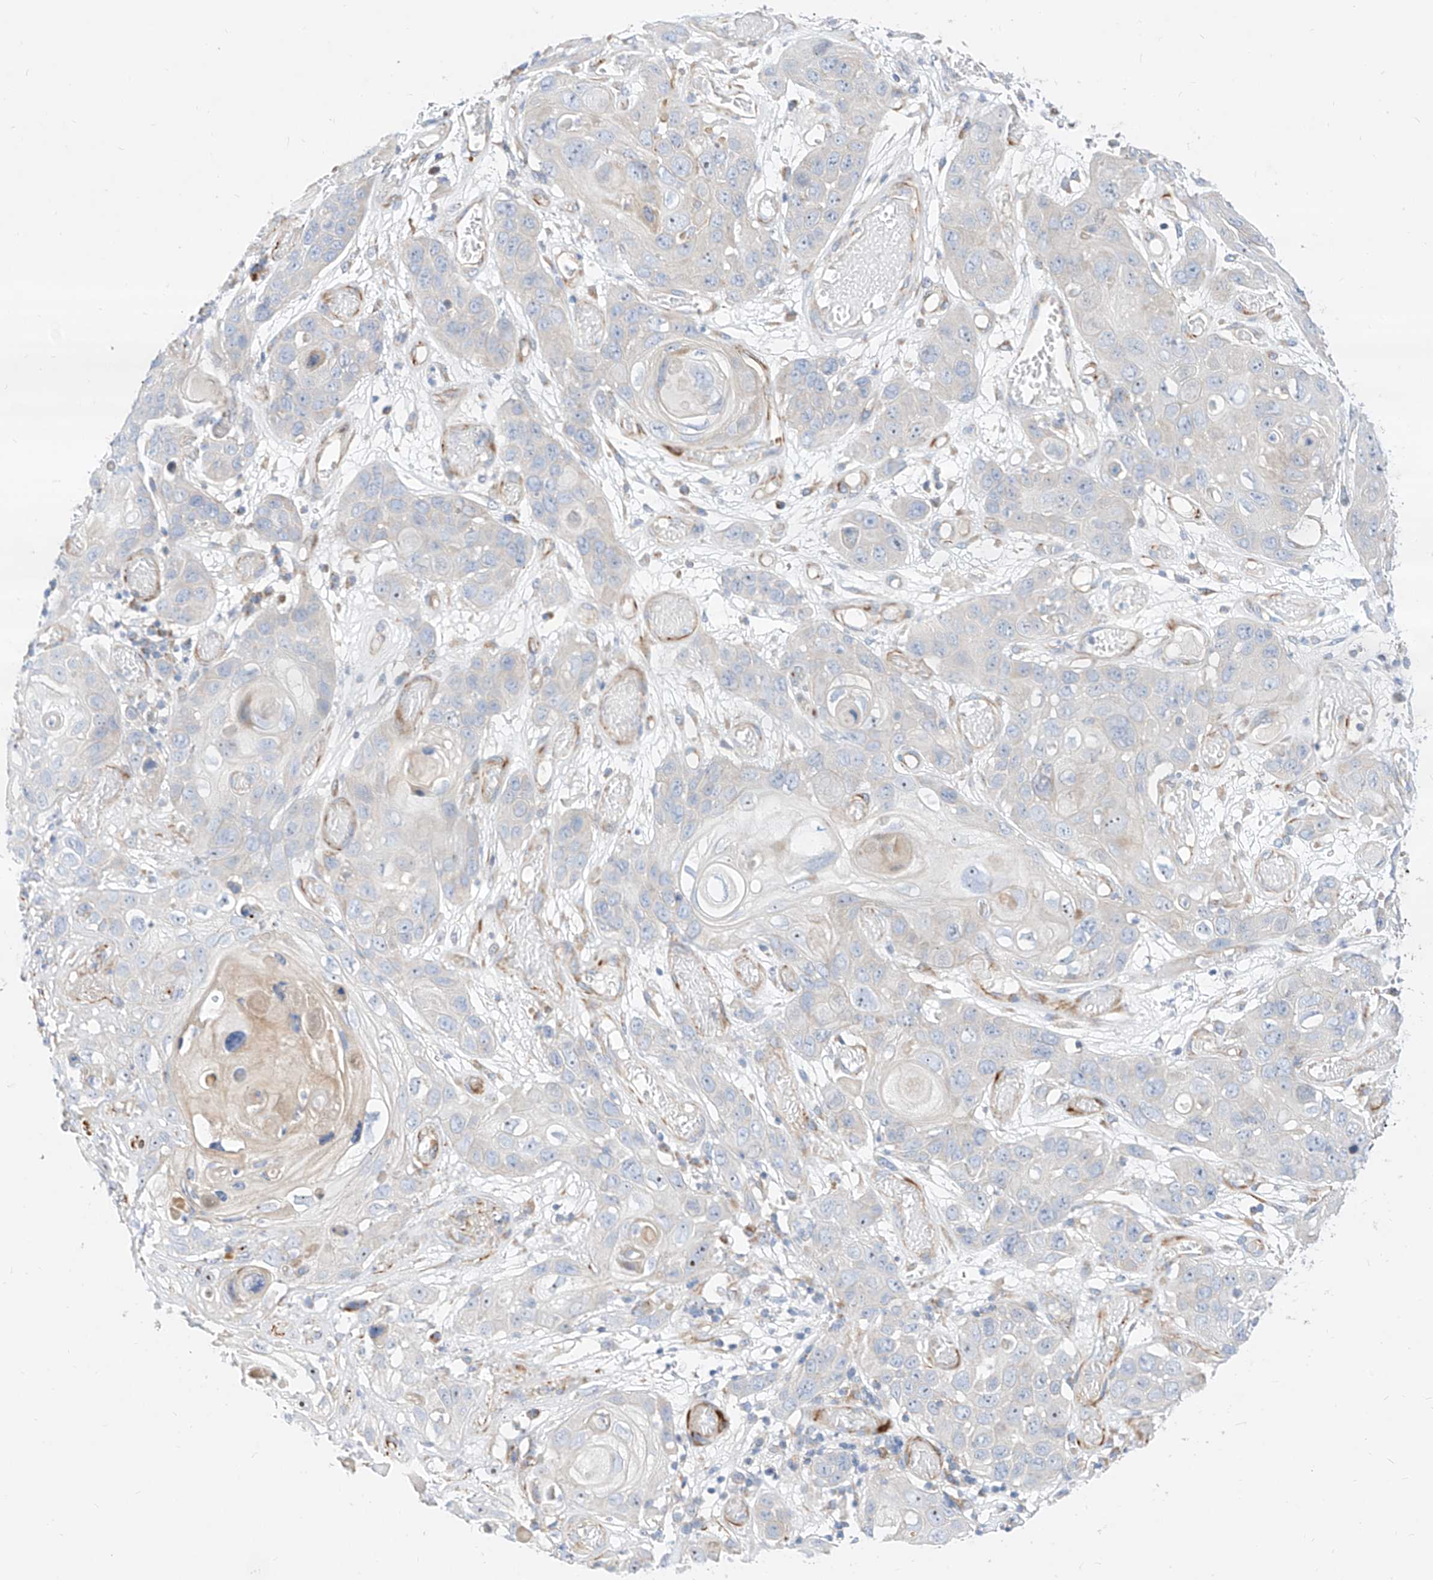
{"staining": {"intensity": "negative", "quantity": "none", "location": "none"}, "tissue": "skin cancer", "cell_type": "Tumor cells", "image_type": "cancer", "snomed": [{"axis": "morphology", "description": "Squamous cell carcinoma, NOS"}, {"axis": "topography", "description": "Skin"}], "caption": "DAB immunohistochemical staining of human squamous cell carcinoma (skin) displays no significant expression in tumor cells. The staining is performed using DAB (3,3'-diaminobenzidine) brown chromogen with nuclei counter-stained in using hematoxylin.", "gene": "CST9", "patient": {"sex": "male", "age": 55}}